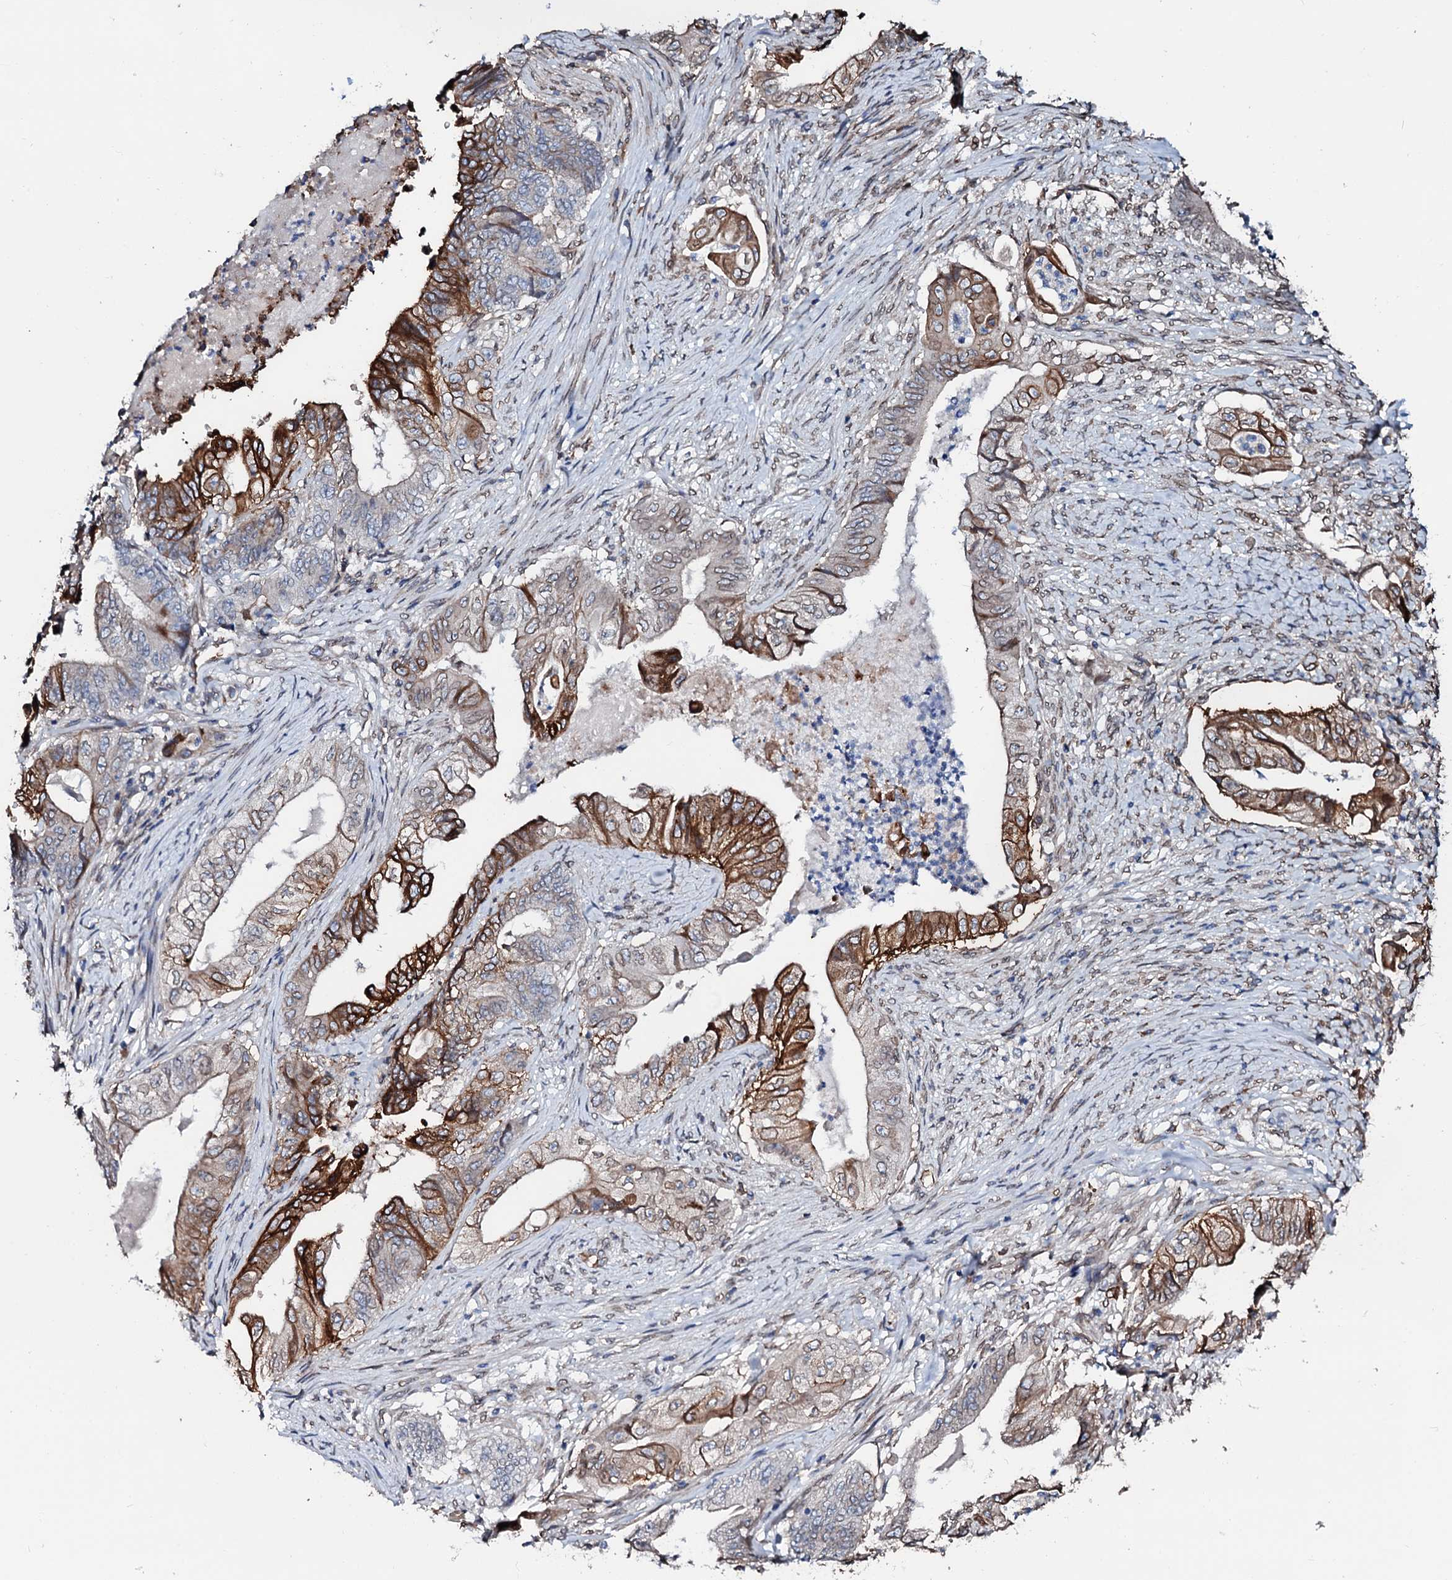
{"staining": {"intensity": "strong", "quantity": "25%-75%", "location": "cytoplasmic/membranous"}, "tissue": "stomach cancer", "cell_type": "Tumor cells", "image_type": "cancer", "snomed": [{"axis": "morphology", "description": "Adenocarcinoma, NOS"}, {"axis": "topography", "description": "Stomach"}], "caption": "Immunohistochemical staining of human stomach cancer (adenocarcinoma) reveals high levels of strong cytoplasmic/membranous protein positivity in about 25%-75% of tumor cells. The protein of interest is stained brown, and the nuclei are stained in blue (DAB IHC with brightfield microscopy, high magnification).", "gene": "NRP2", "patient": {"sex": "female", "age": 73}}